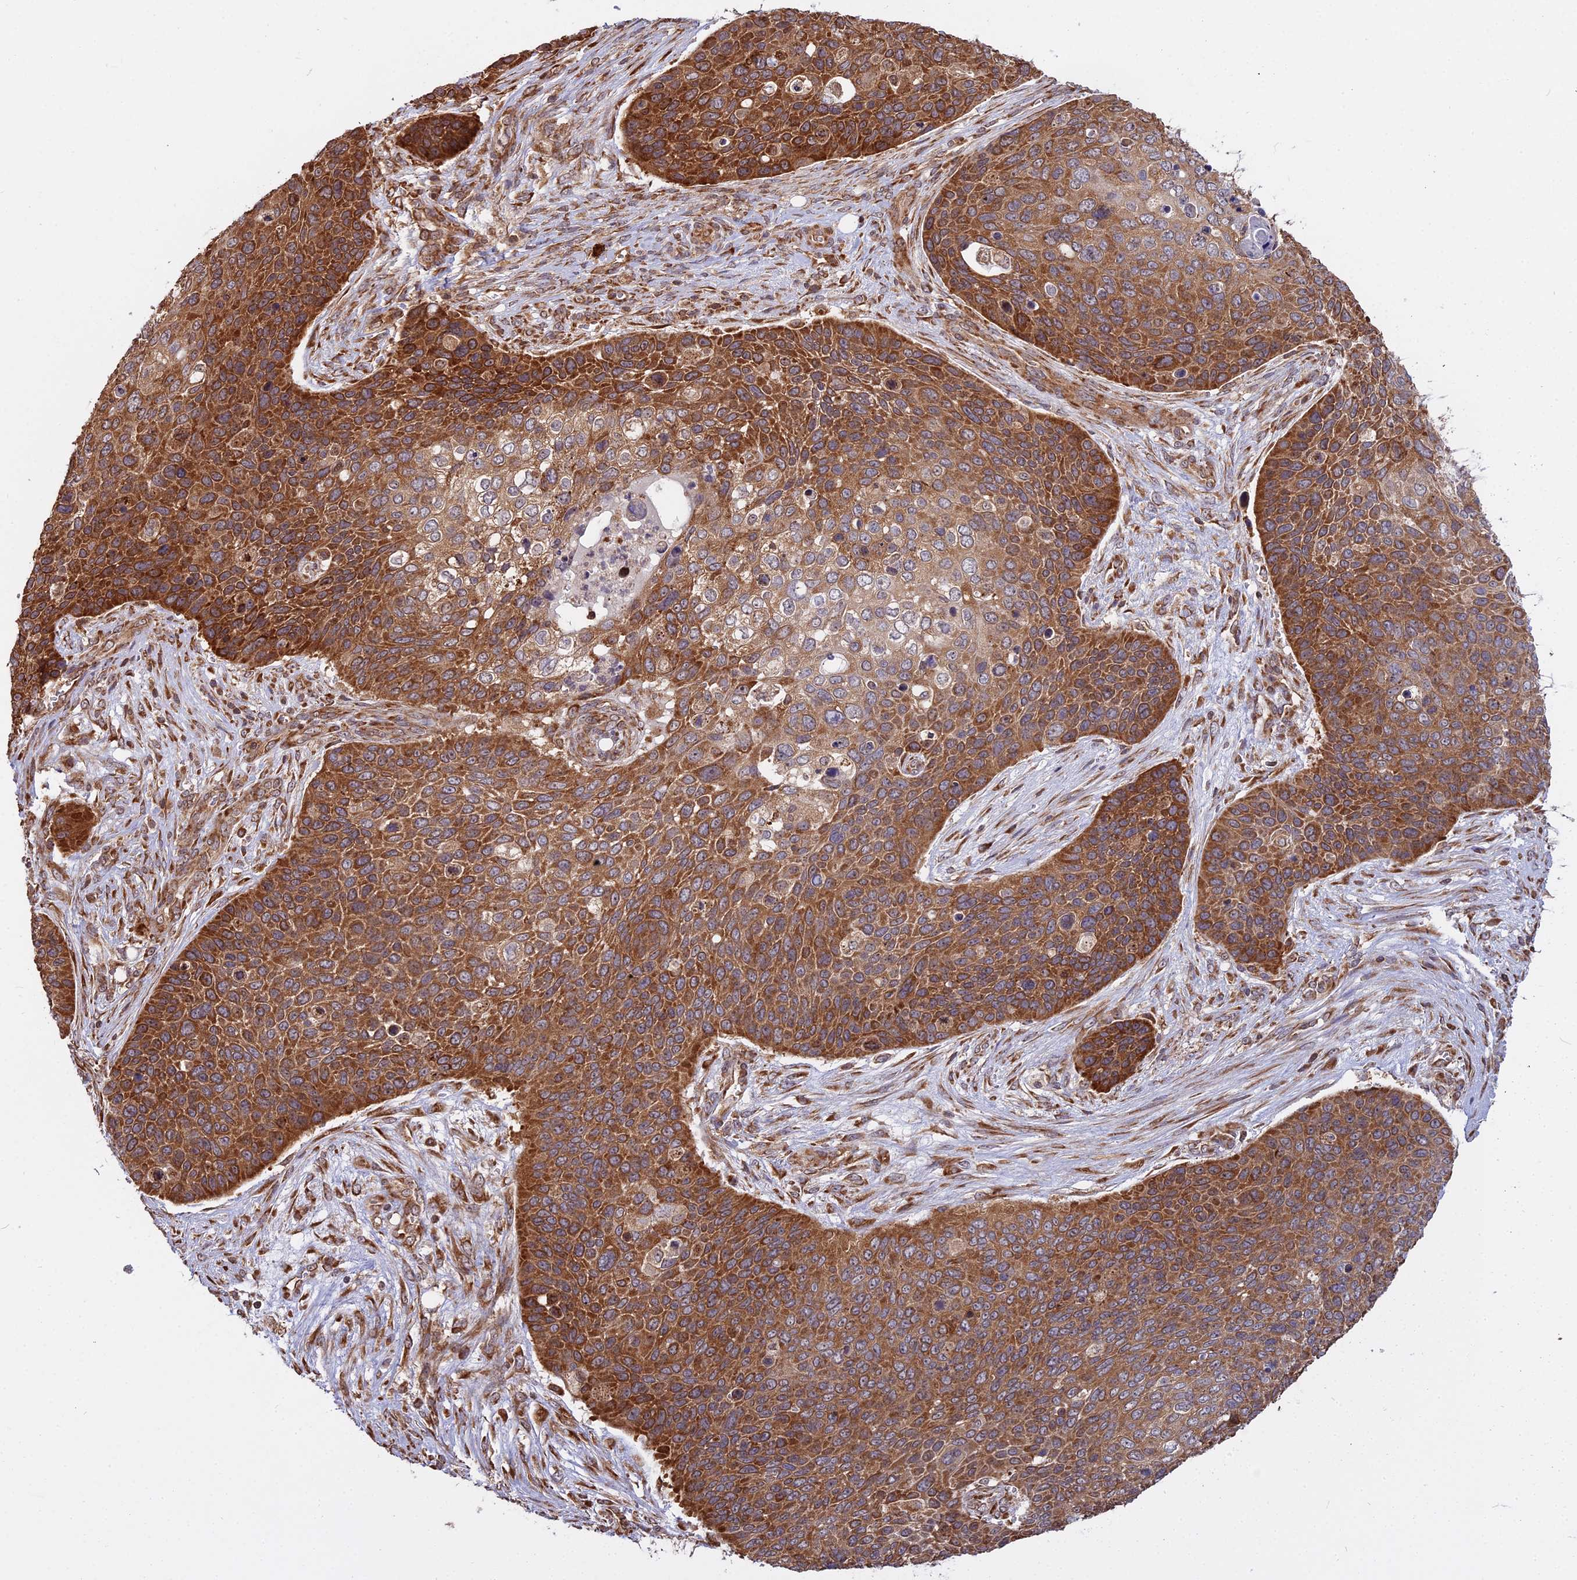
{"staining": {"intensity": "strong", "quantity": ">75%", "location": "cytoplasmic/membranous"}, "tissue": "skin cancer", "cell_type": "Tumor cells", "image_type": "cancer", "snomed": [{"axis": "morphology", "description": "Basal cell carcinoma"}, {"axis": "topography", "description": "Skin"}], "caption": "A histopathology image of human skin cancer stained for a protein exhibits strong cytoplasmic/membranous brown staining in tumor cells.", "gene": "RPL26", "patient": {"sex": "female", "age": 74}}